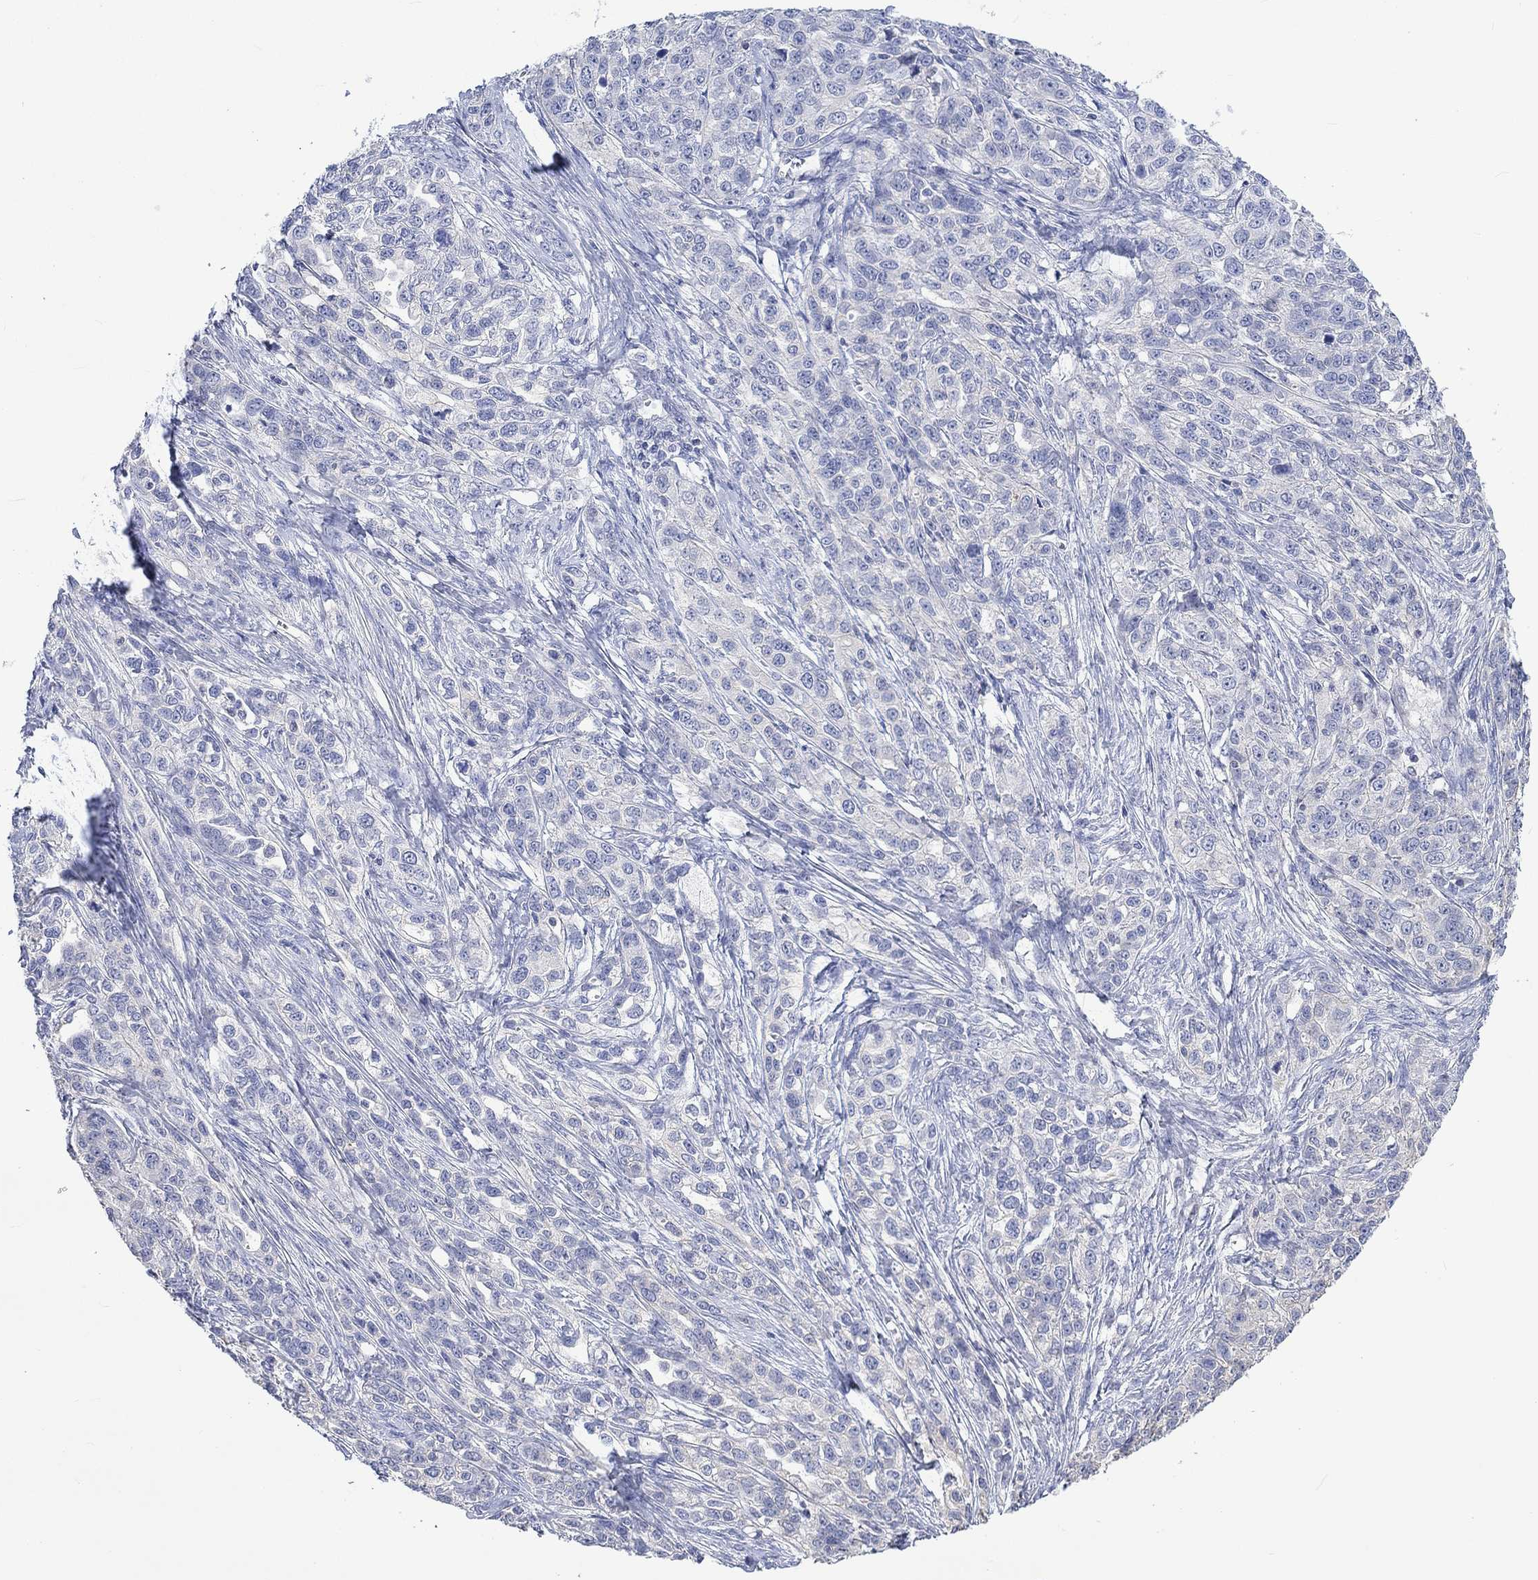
{"staining": {"intensity": "negative", "quantity": "none", "location": "none"}, "tissue": "ovarian cancer", "cell_type": "Tumor cells", "image_type": "cancer", "snomed": [{"axis": "morphology", "description": "Cystadenocarcinoma, serous, NOS"}, {"axis": "topography", "description": "Ovary"}], "caption": "A micrograph of ovarian cancer (serous cystadenocarcinoma) stained for a protein exhibits no brown staining in tumor cells.", "gene": "AGRP", "patient": {"sex": "female", "age": 71}}